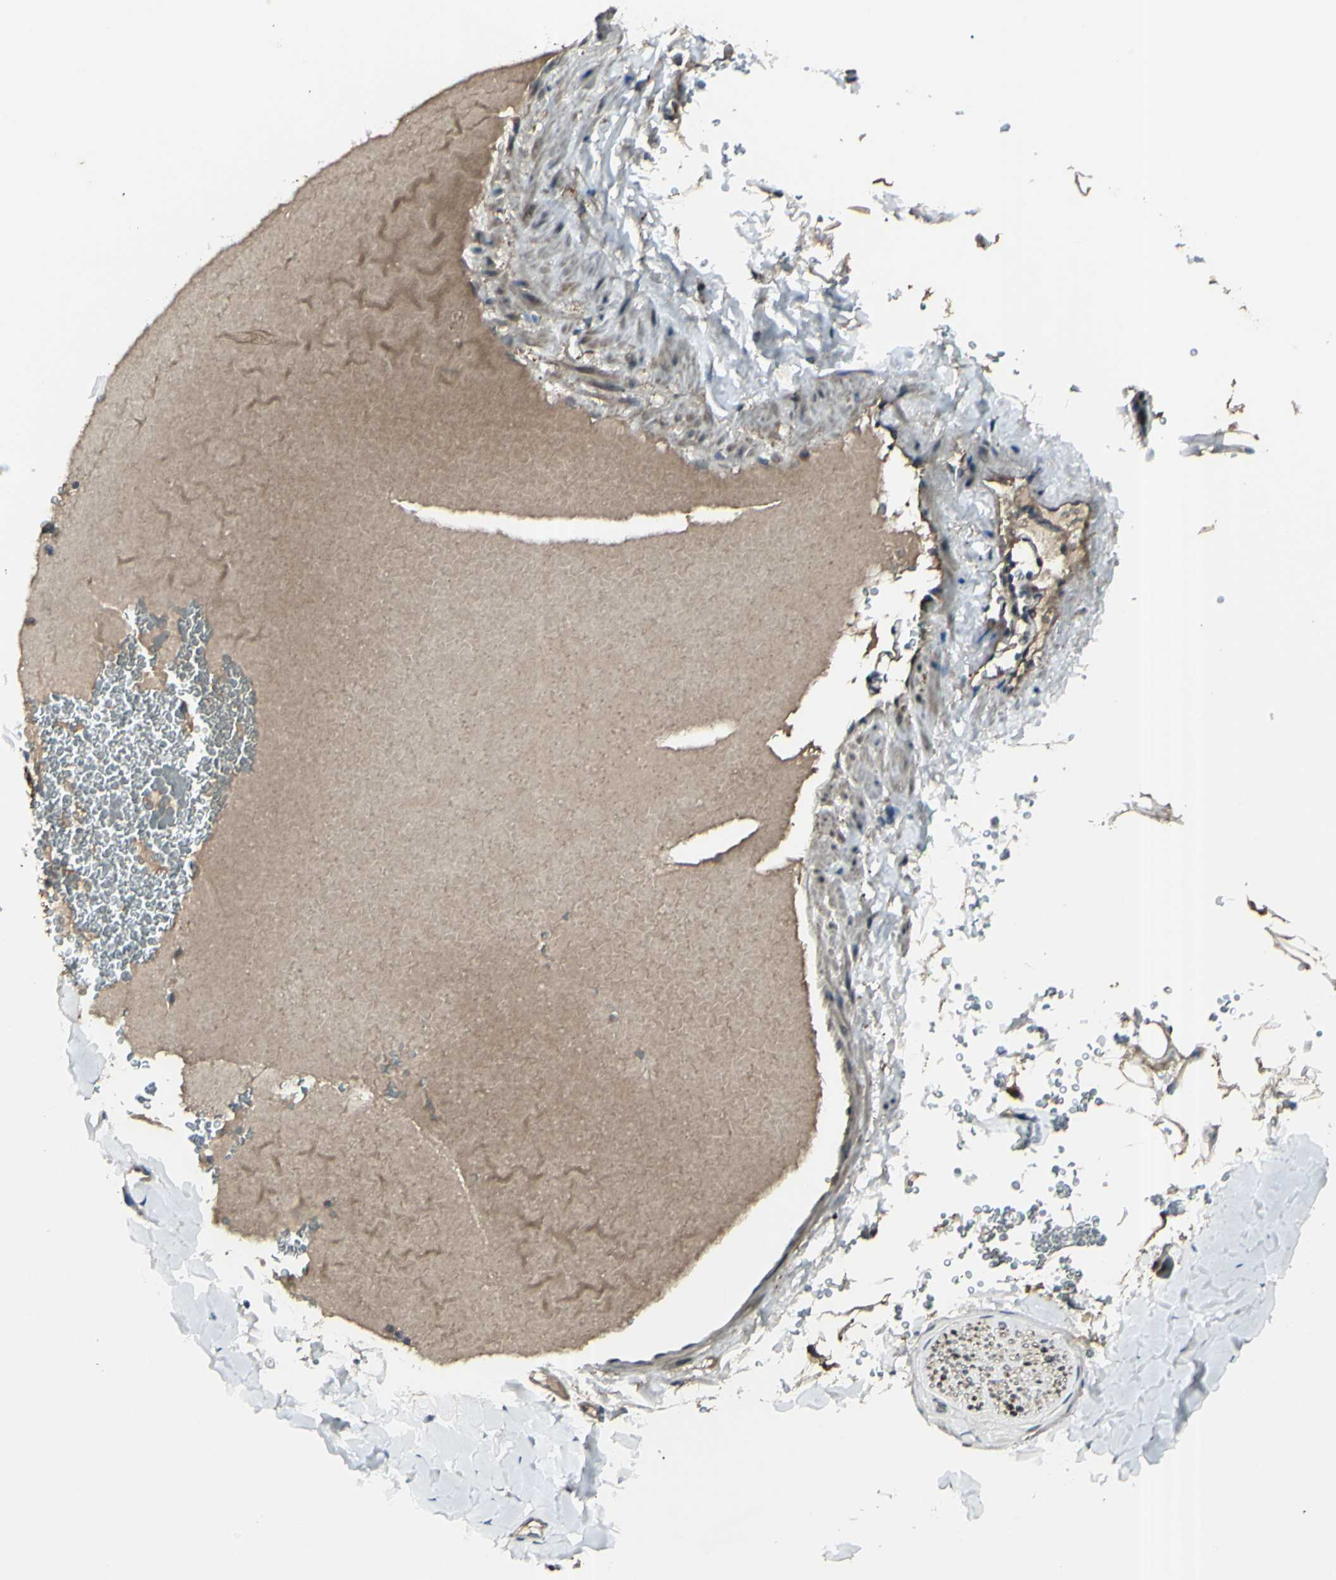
{"staining": {"intensity": "moderate", "quantity": ">75%", "location": "cytoplasmic/membranous"}, "tissue": "adipose tissue", "cell_type": "Adipocytes", "image_type": "normal", "snomed": [{"axis": "morphology", "description": "Normal tissue, NOS"}, {"axis": "topography", "description": "Peripheral nerve tissue"}], "caption": "Immunohistochemical staining of benign human adipose tissue displays medium levels of moderate cytoplasmic/membranous expression in about >75% of adipocytes. The staining is performed using DAB brown chromogen to label protein expression. The nuclei are counter-stained blue using hematoxylin.", "gene": "GNAS", "patient": {"sex": "male", "age": 70}}